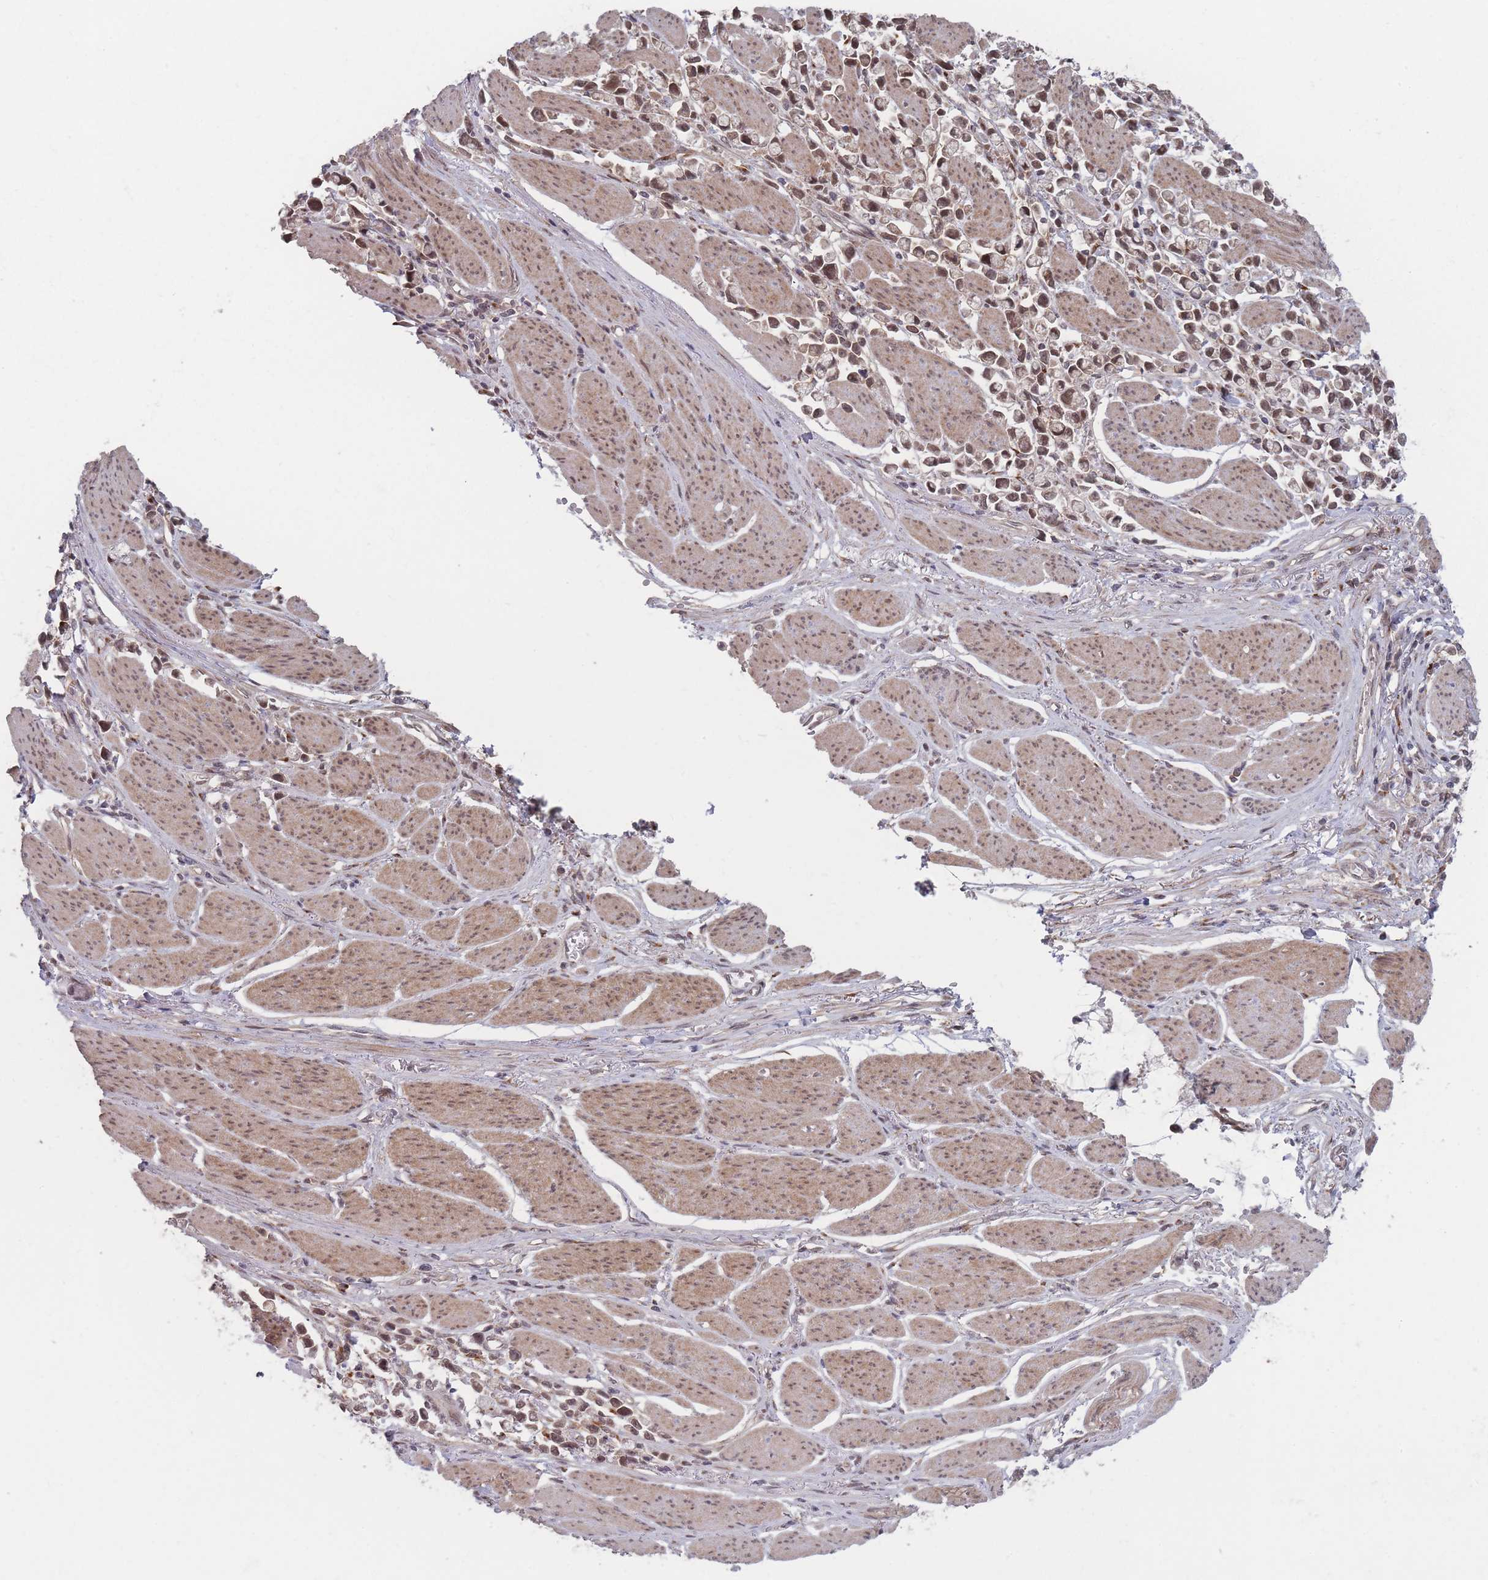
{"staining": {"intensity": "moderate", "quantity": ">75%", "location": "nuclear"}, "tissue": "stomach cancer", "cell_type": "Tumor cells", "image_type": "cancer", "snomed": [{"axis": "morphology", "description": "Adenocarcinoma, NOS"}, {"axis": "topography", "description": "Stomach"}], "caption": "A micrograph of human stomach adenocarcinoma stained for a protein demonstrates moderate nuclear brown staining in tumor cells.", "gene": "CNTRL", "patient": {"sex": "female", "age": 81}}